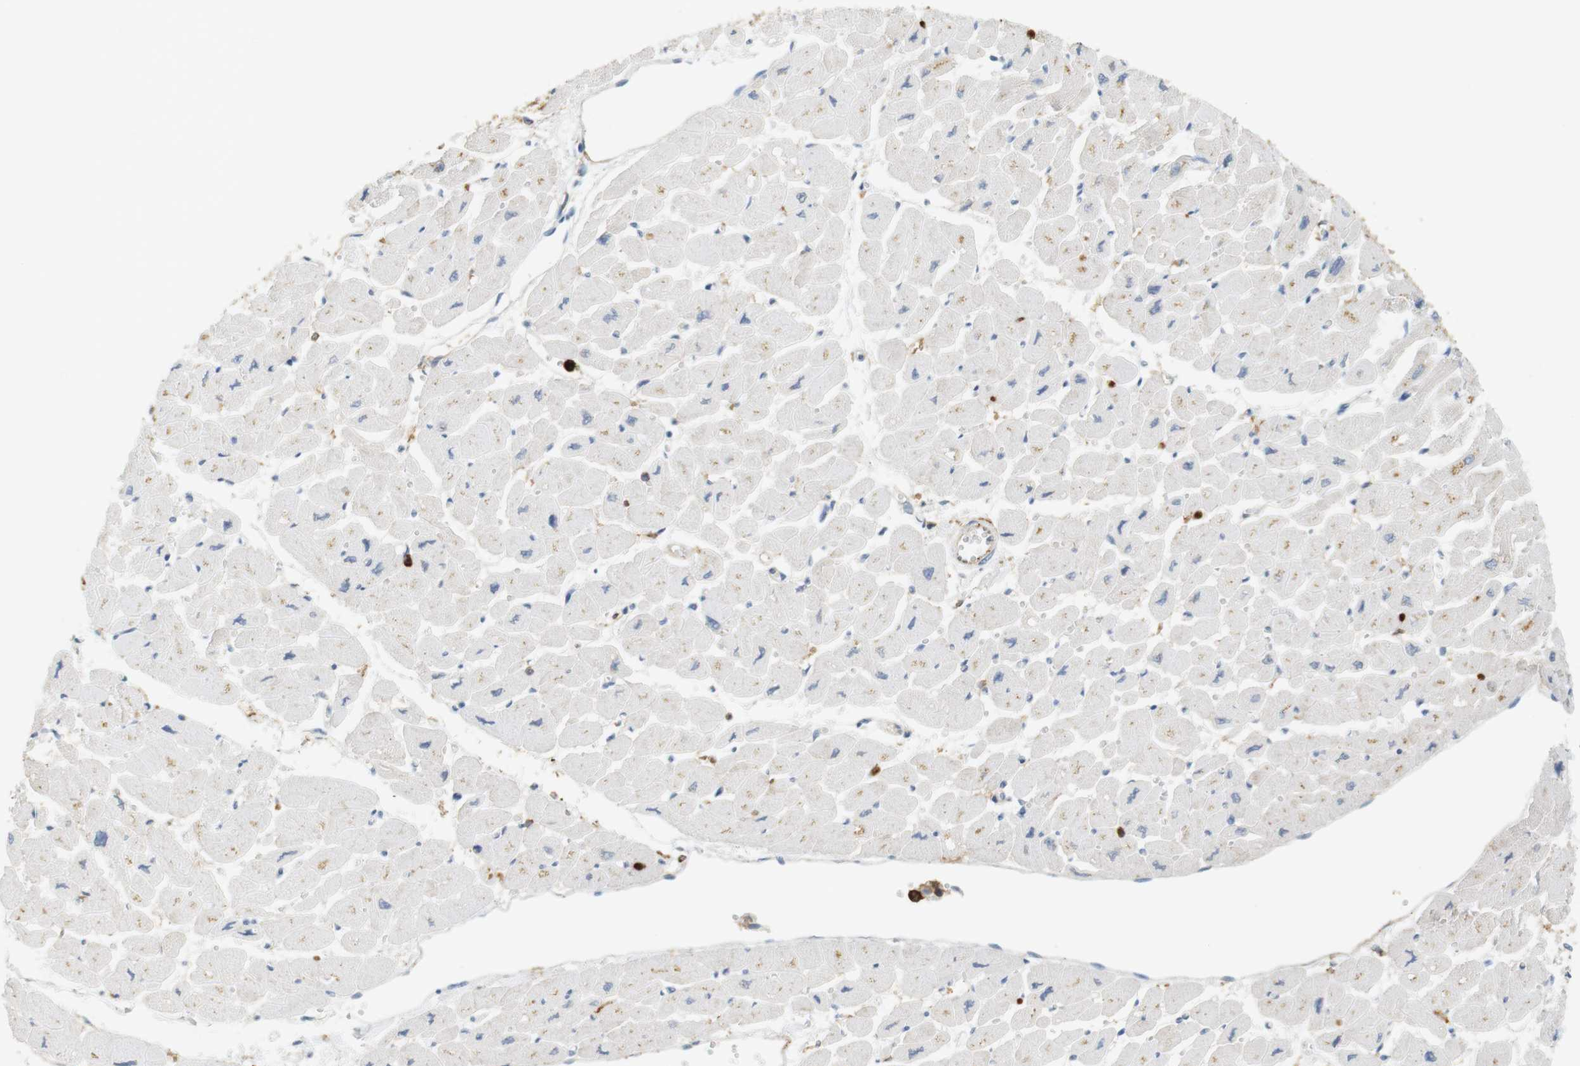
{"staining": {"intensity": "weak", "quantity": "<25%", "location": "cytoplasmic/membranous"}, "tissue": "heart muscle", "cell_type": "Cardiomyocytes", "image_type": "normal", "snomed": [{"axis": "morphology", "description": "Normal tissue, NOS"}, {"axis": "topography", "description": "Heart"}], "caption": "This is a histopathology image of immunohistochemistry staining of normal heart muscle, which shows no expression in cardiomyocytes. The staining is performed using DAB brown chromogen with nuclei counter-stained in using hematoxylin.", "gene": "SIRPA", "patient": {"sex": "female", "age": 54}}